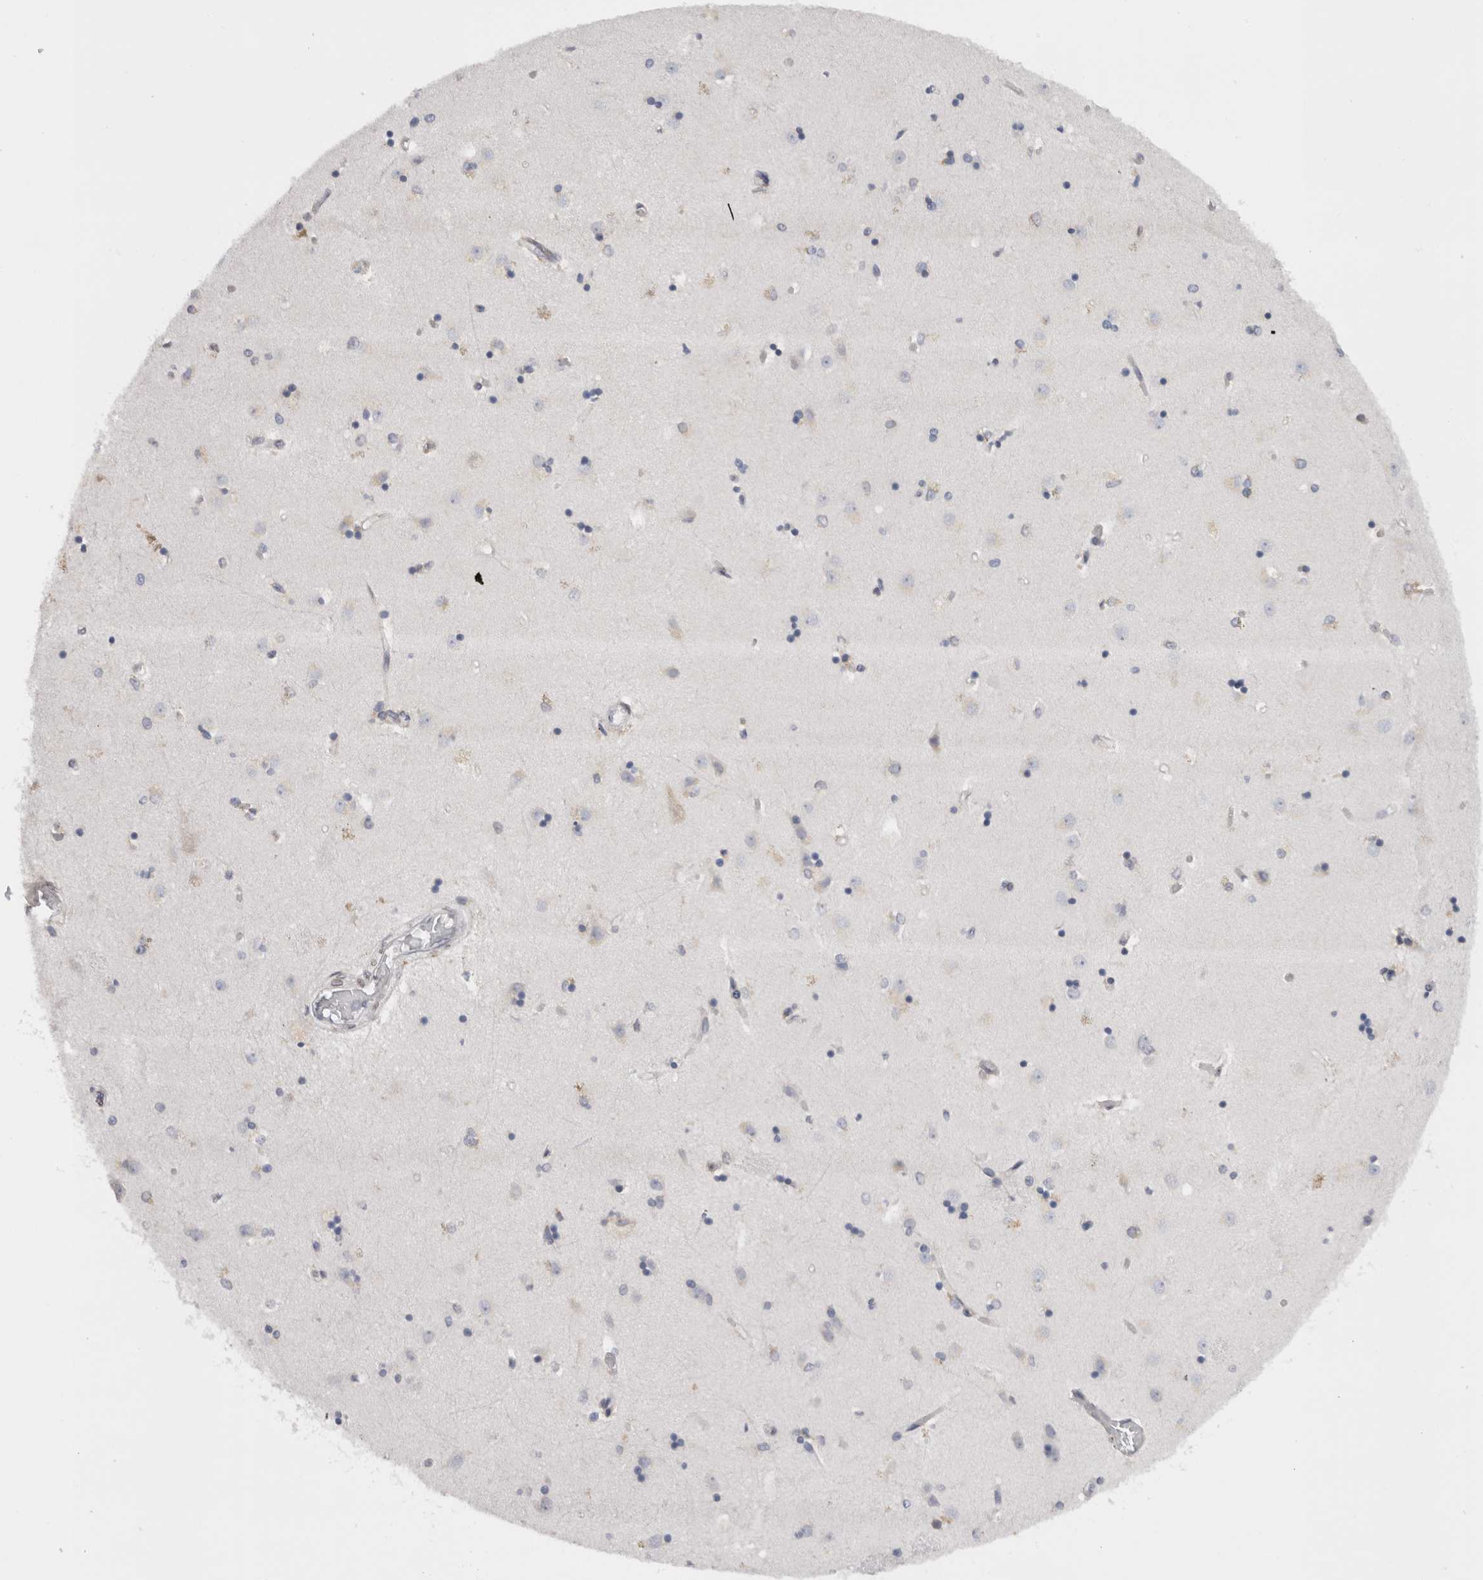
{"staining": {"intensity": "negative", "quantity": "none", "location": "none"}, "tissue": "caudate", "cell_type": "Glial cells", "image_type": "normal", "snomed": [{"axis": "morphology", "description": "Normal tissue, NOS"}, {"axis": "topography", "description": "Lateral ventricle wall"}], "caption": "Glial cells show no significant protein staining in normal caudate. (DAB immunohistochemistry (IHC) with hematoxylin counter stain).", "gene": "VCPIP1", "patient": {"sex": "male", "age": 45}}